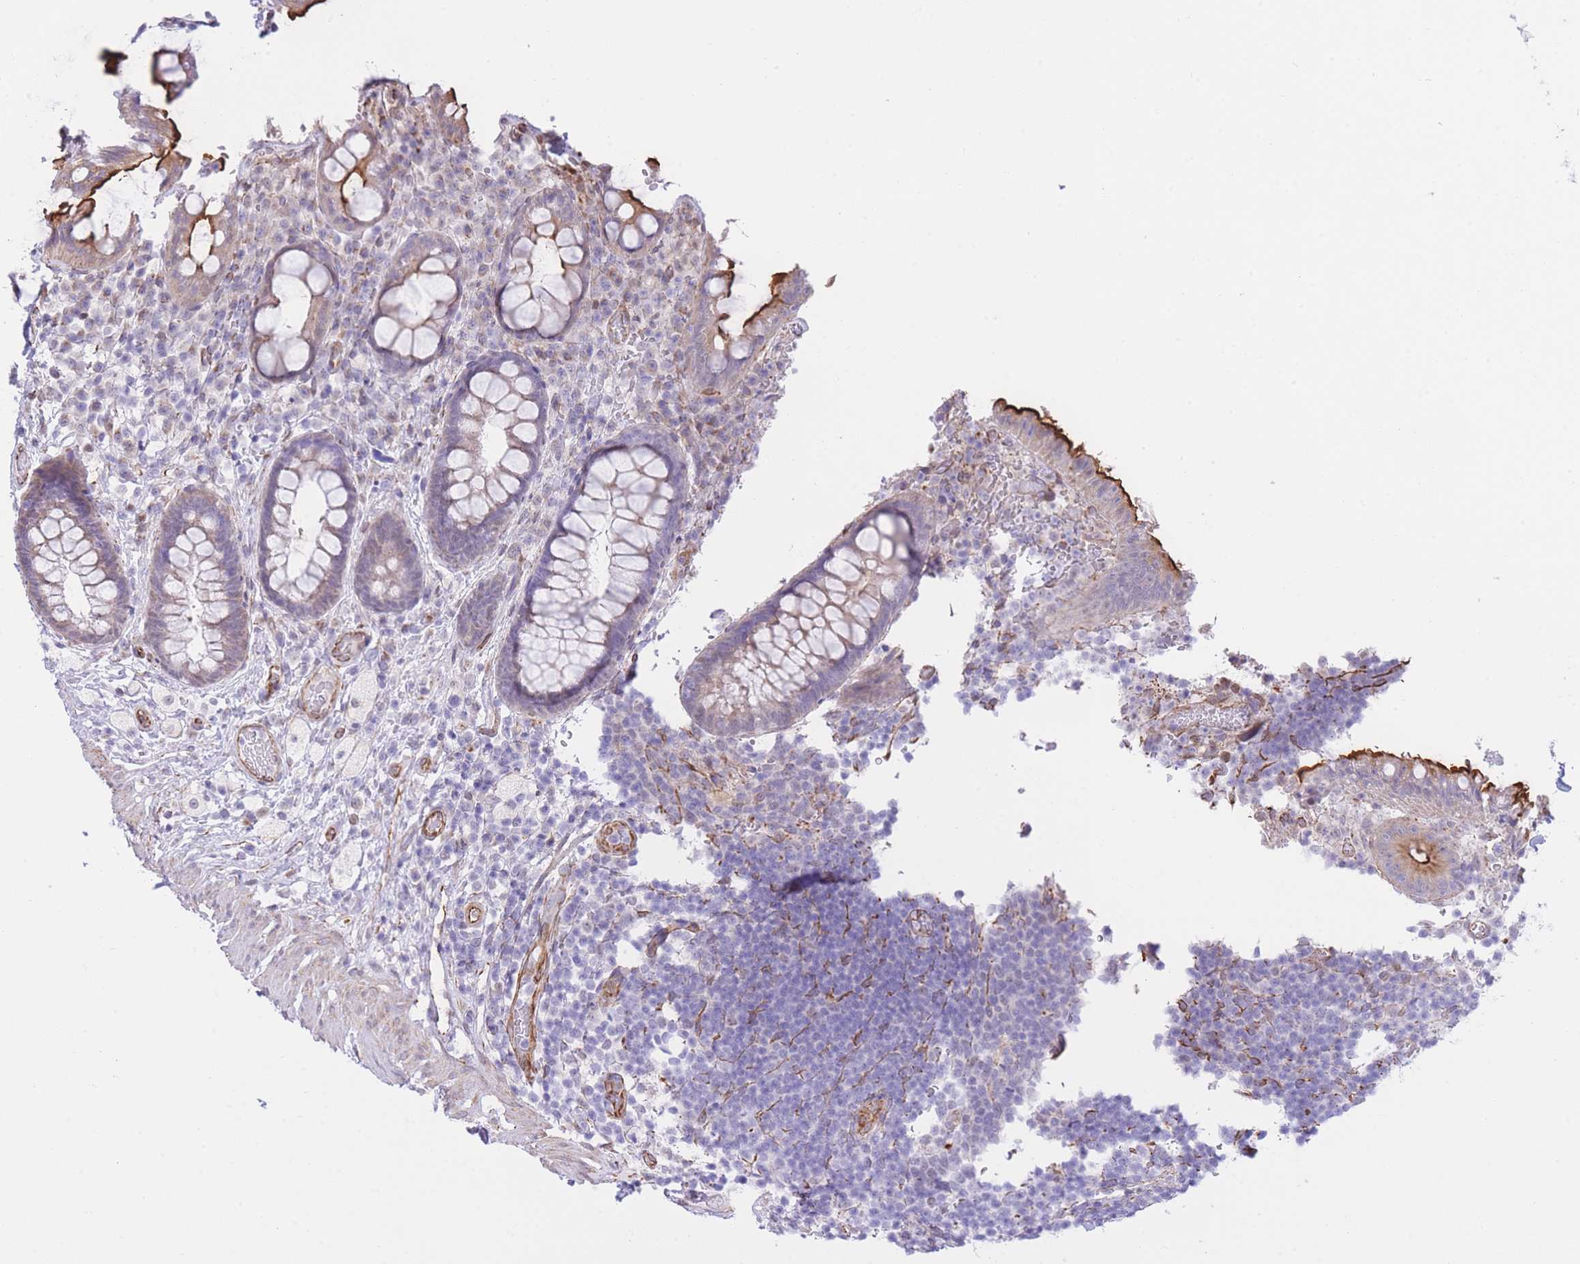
{"staining": {"intensity": "strong", "quantity": "<25%", "location": "cytoplasmic/membranous"}, "tissue": "rectum", "cell_type": "Glandular cells", "image_type": "normal", "snomed": [{"axis": "morphology", "description": "Normal tissue, NOS"}, {"axis": "topography", "description": "Rectum"}, {"axis": "topography", "description": "Peripheral nerve tissue"}], "caption": "Glandular cells reveal medium levels of strong cytoplasmic/membranous staining in approximately <25% of cells in normal rectum.", "gene": "PSG11", "patient": {"sex": "female", "age": 69}}